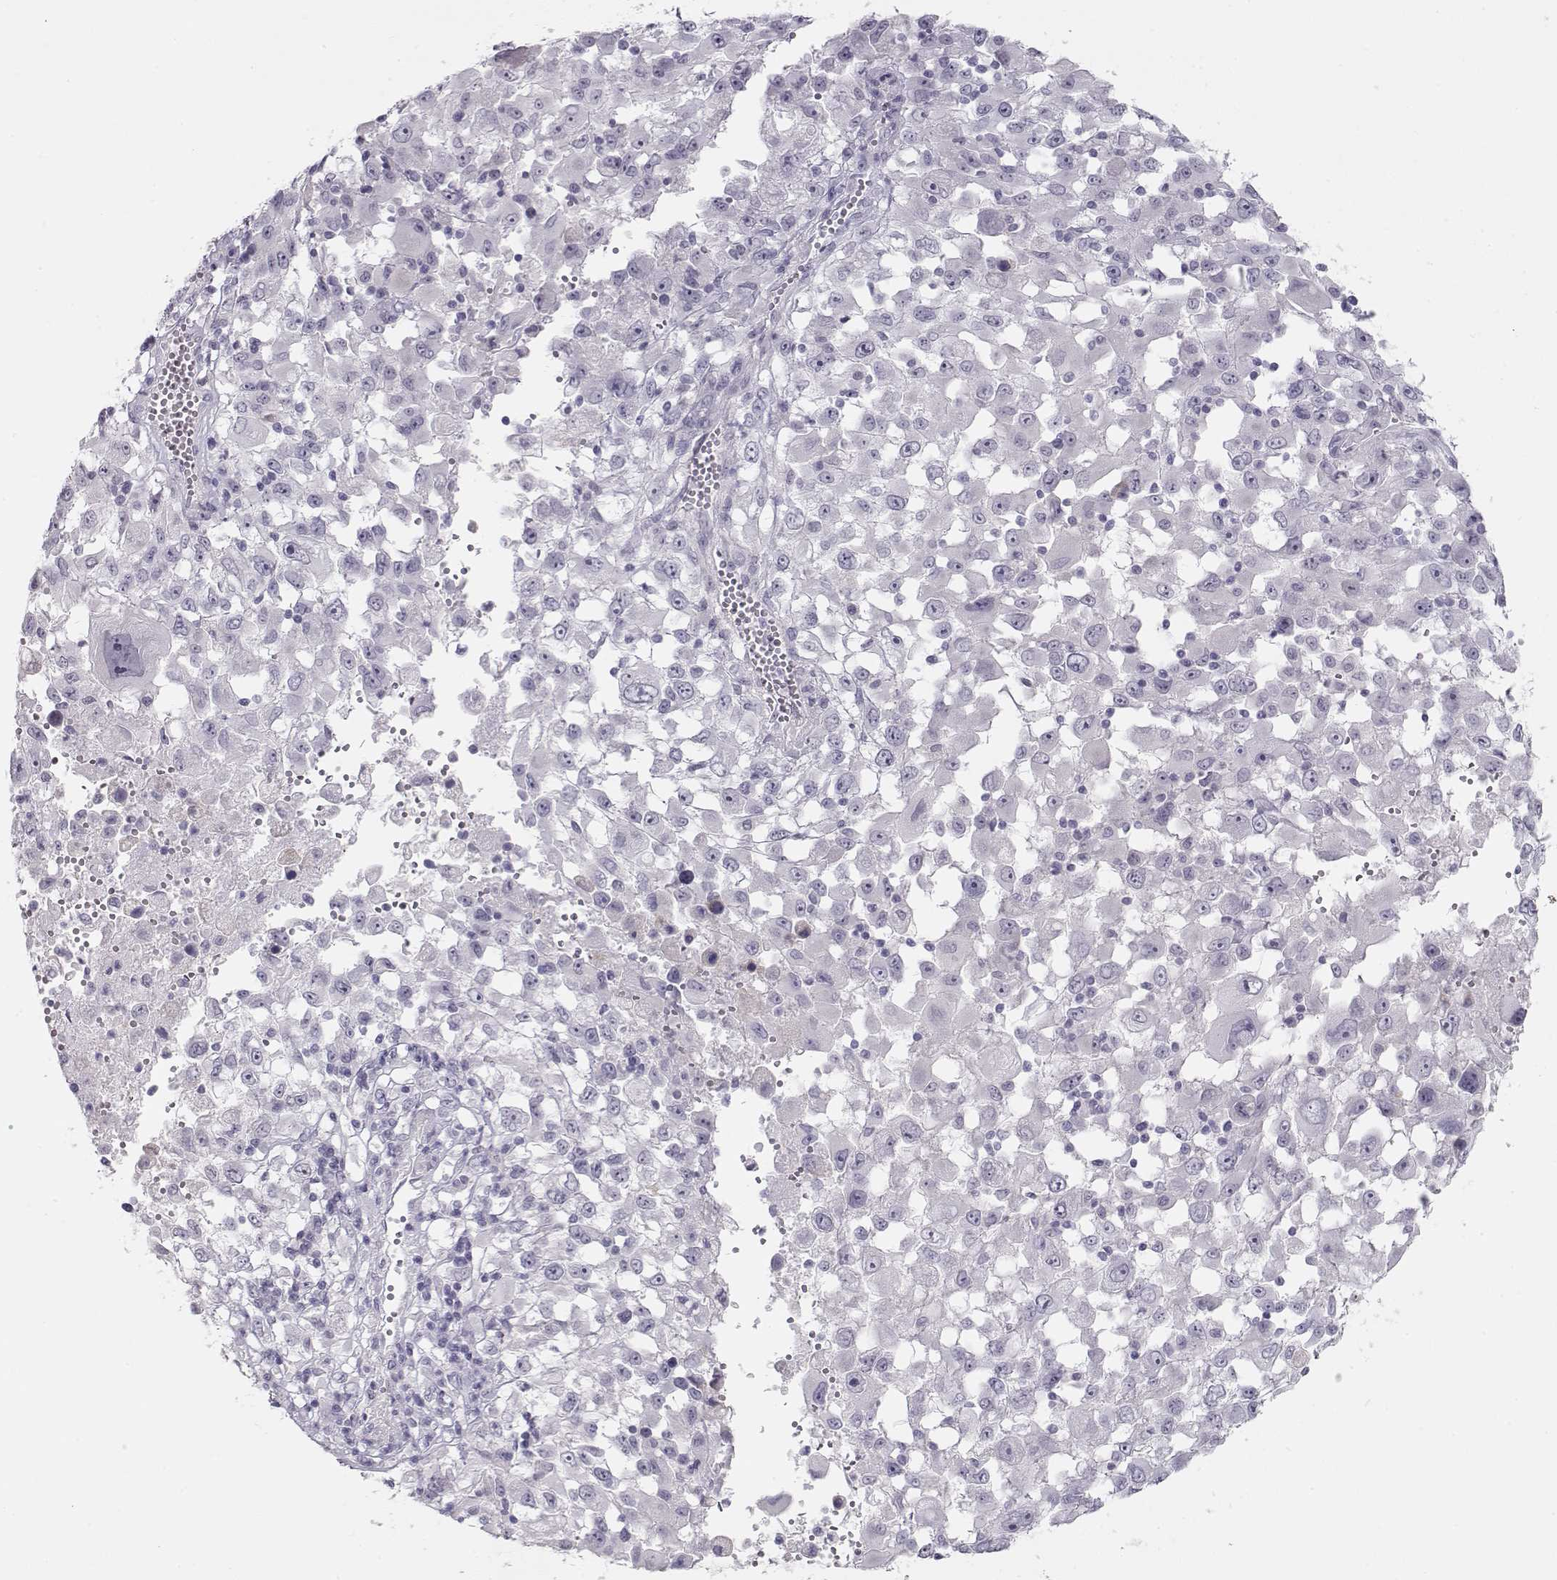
{"staining": {"intensity": "negative", "quantity": "none", "location": "none"}, "tissue": "melanoma", "cell_type": "Tumor cells", "image_type": "cancer", "snomed": [{"axis": "morphology", "description": "Malignant melanoma, Metastatic site"}, {"axis": "topography", "description": "Soft tissue"}], "caption": "Malignant melanoma (metastatic site) stained for a protein using IHC demonstrates no positivity tumor cells.", "gene": "IMPG1", "patient": {"sex": "male", "age": 50}}